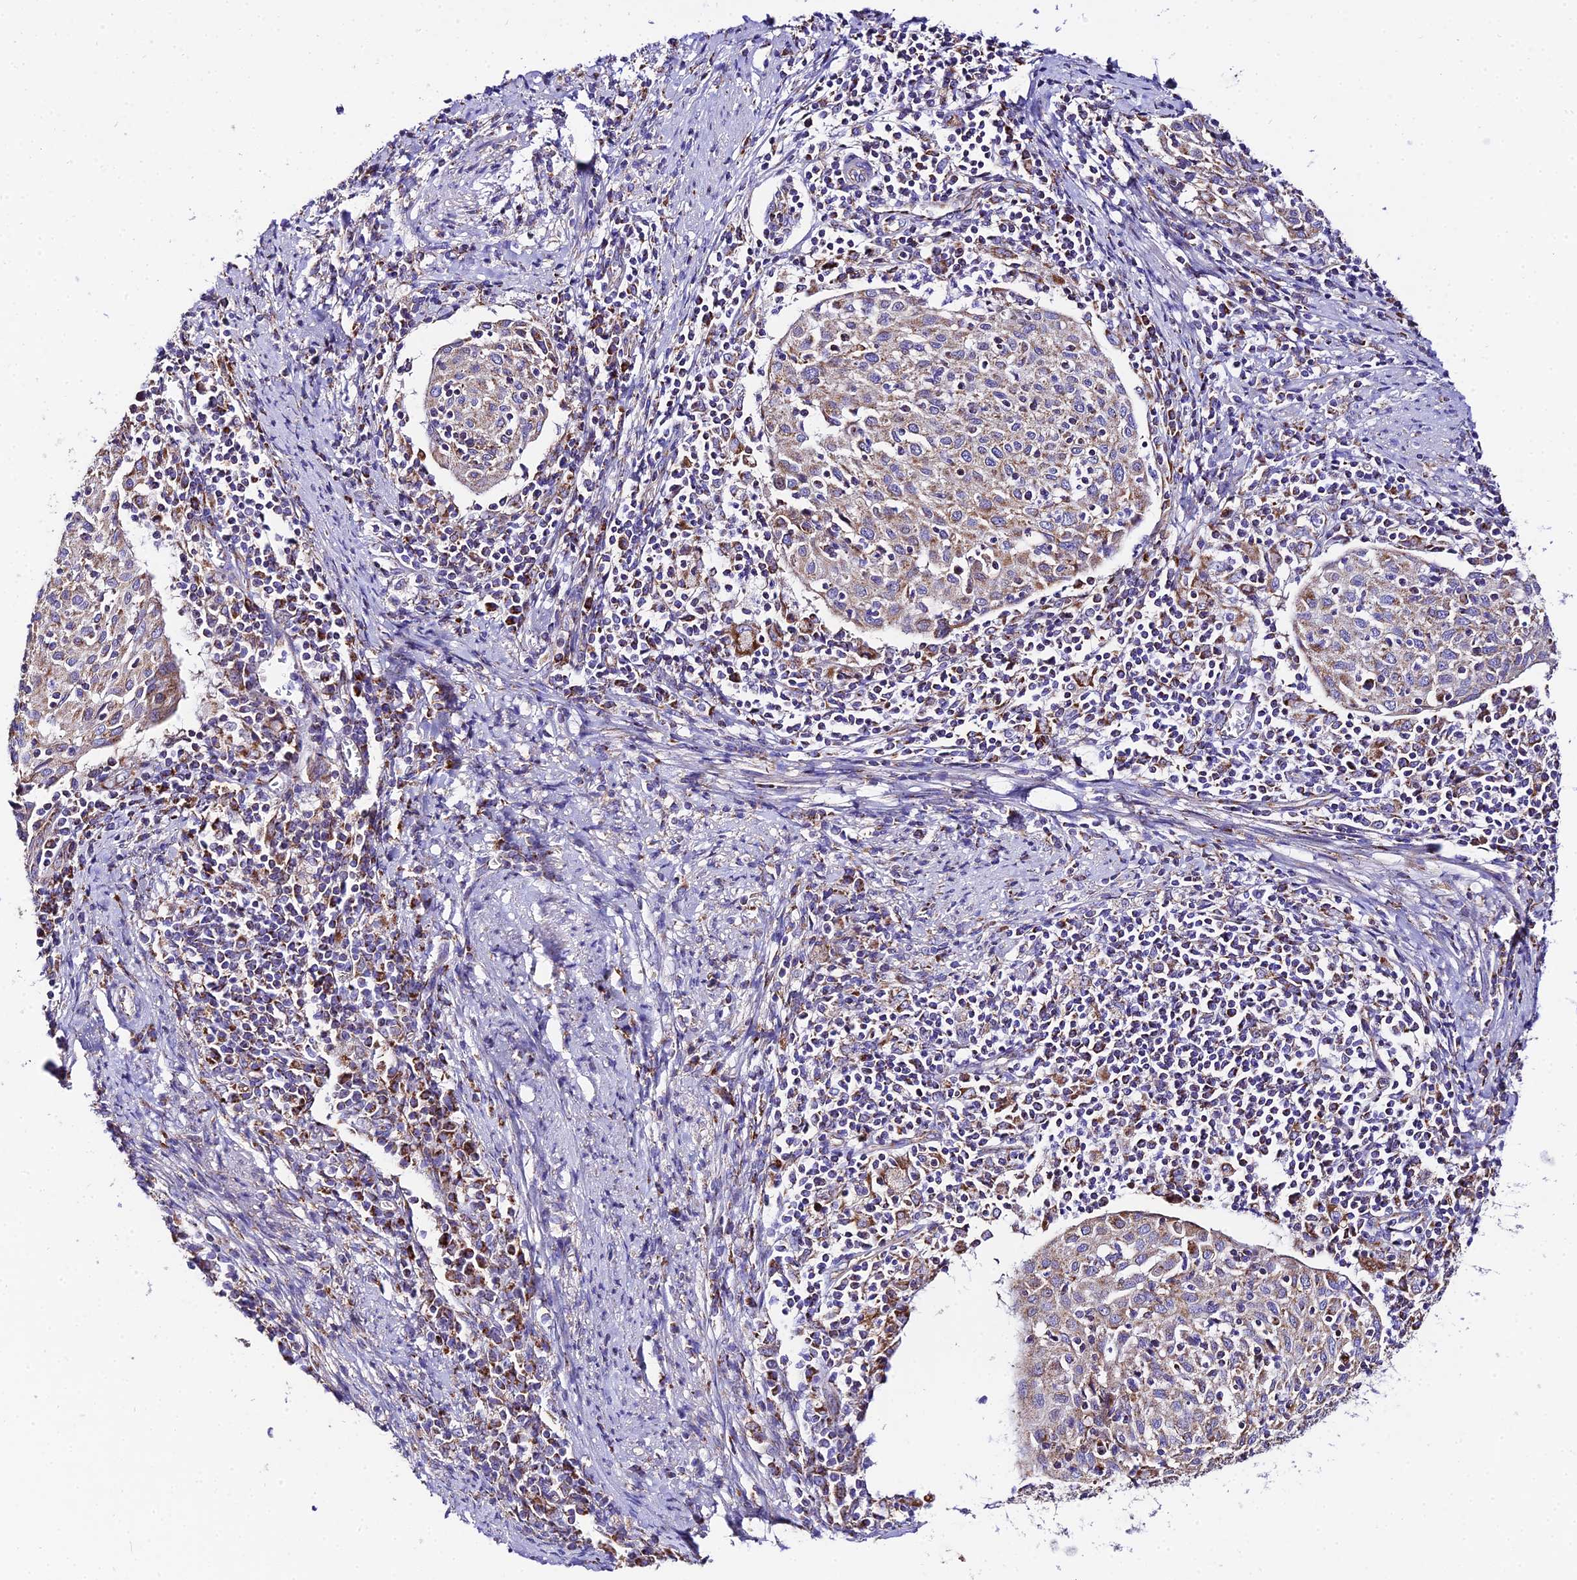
{"staining": {"intensity": "moderate", "quantity": "25%-75%", "location": "cytoplasmic/membranous"}, "tissue": "cervical cancer", "cell_type": "Tumor cells", "image_type": "cancer", "snomed": [{"axis": "morphology", "description": "Squamous cell carcinoma, NOS"}, {"axis": "topography", "description": "Cervix"}], "caption": "Brown immunohistochemical staining in squamous cell carcinoma (cervical) reveals moderate cytoplasmic/membranous expression in about 25%-75% of tumor cells.", "gene": "OCIAD1", "patient": {"sex": "female", "age": 52}}